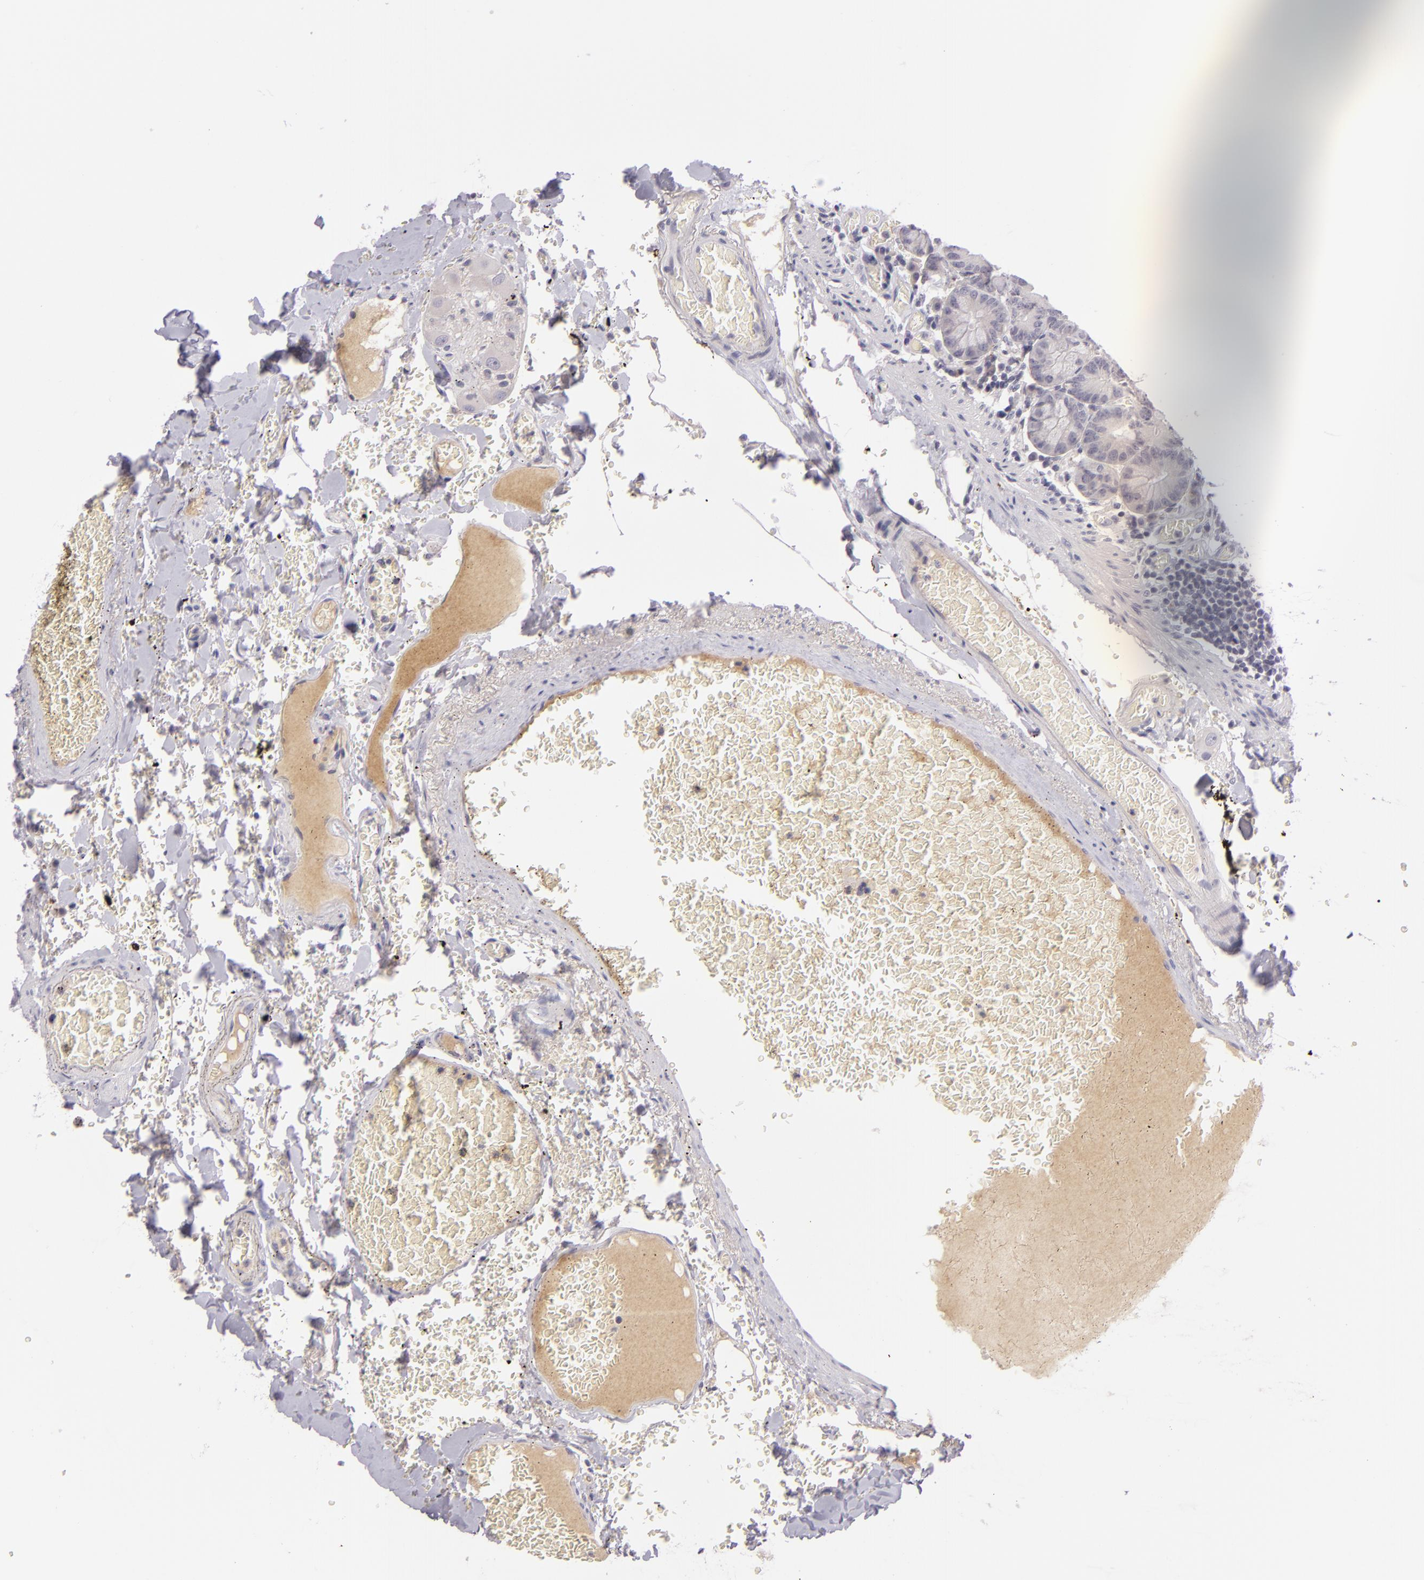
{"staining": {"intensity": "negative", "quantity": "none", "location": "none"}, "tissue": "small intestine", "cell_type": "Glandular cells", "image_type": "normal", "snomed": [{"axis": "morphology", "description": "Normal tissue, NOS"}, {"axis": "topography", "description": "Small intestine"}], "caption": "This is a image of IHC staining of benign small intestine, which shows no staining in glandular cells.", "gene": "DAG1", "patient": {"sex": "male", "age": 71}}